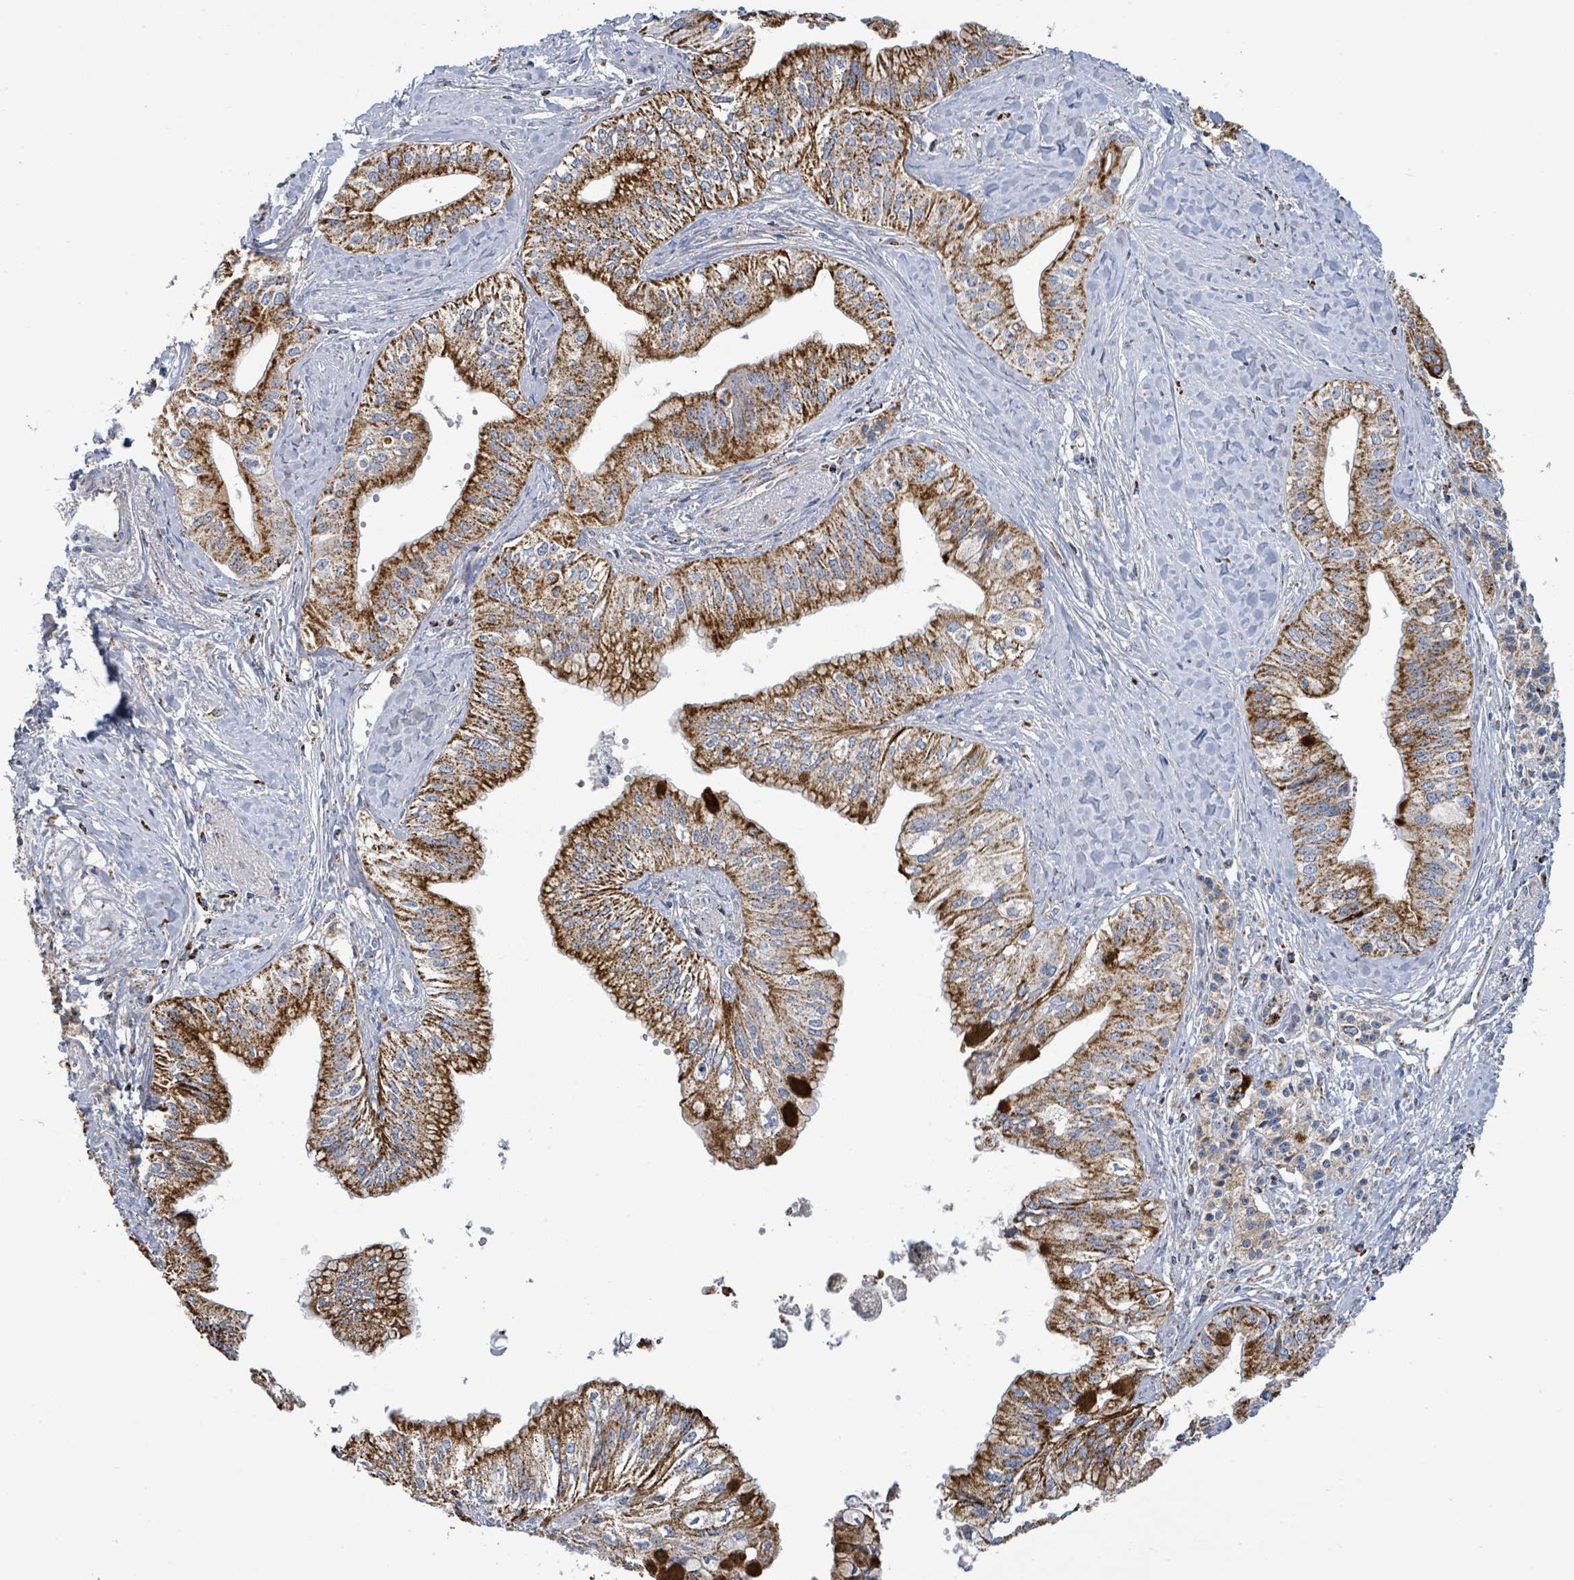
{"staining": {"intensity": "strong", "quantity": ">75%", "location": "cytoplasmic/membranous"}, "tissue": "pancreatic cancer", "cell_type": "Tumor cells", "image_type": "cancer", "snomed": [{"axis": "morphology", "description": "Adenocarcinoma, NOS"}, {"axis": "topography", "description": "Pancreas"}], "caption": "High-power microscopy captured an IHC micrograph of adenocarcinoma (pancreatic), revealing strong cytoplasmic/membranous expression in about >75% of tumor cells.", "gene": "SUCLG2", "patient": {"sex": "male", "age": 71}}